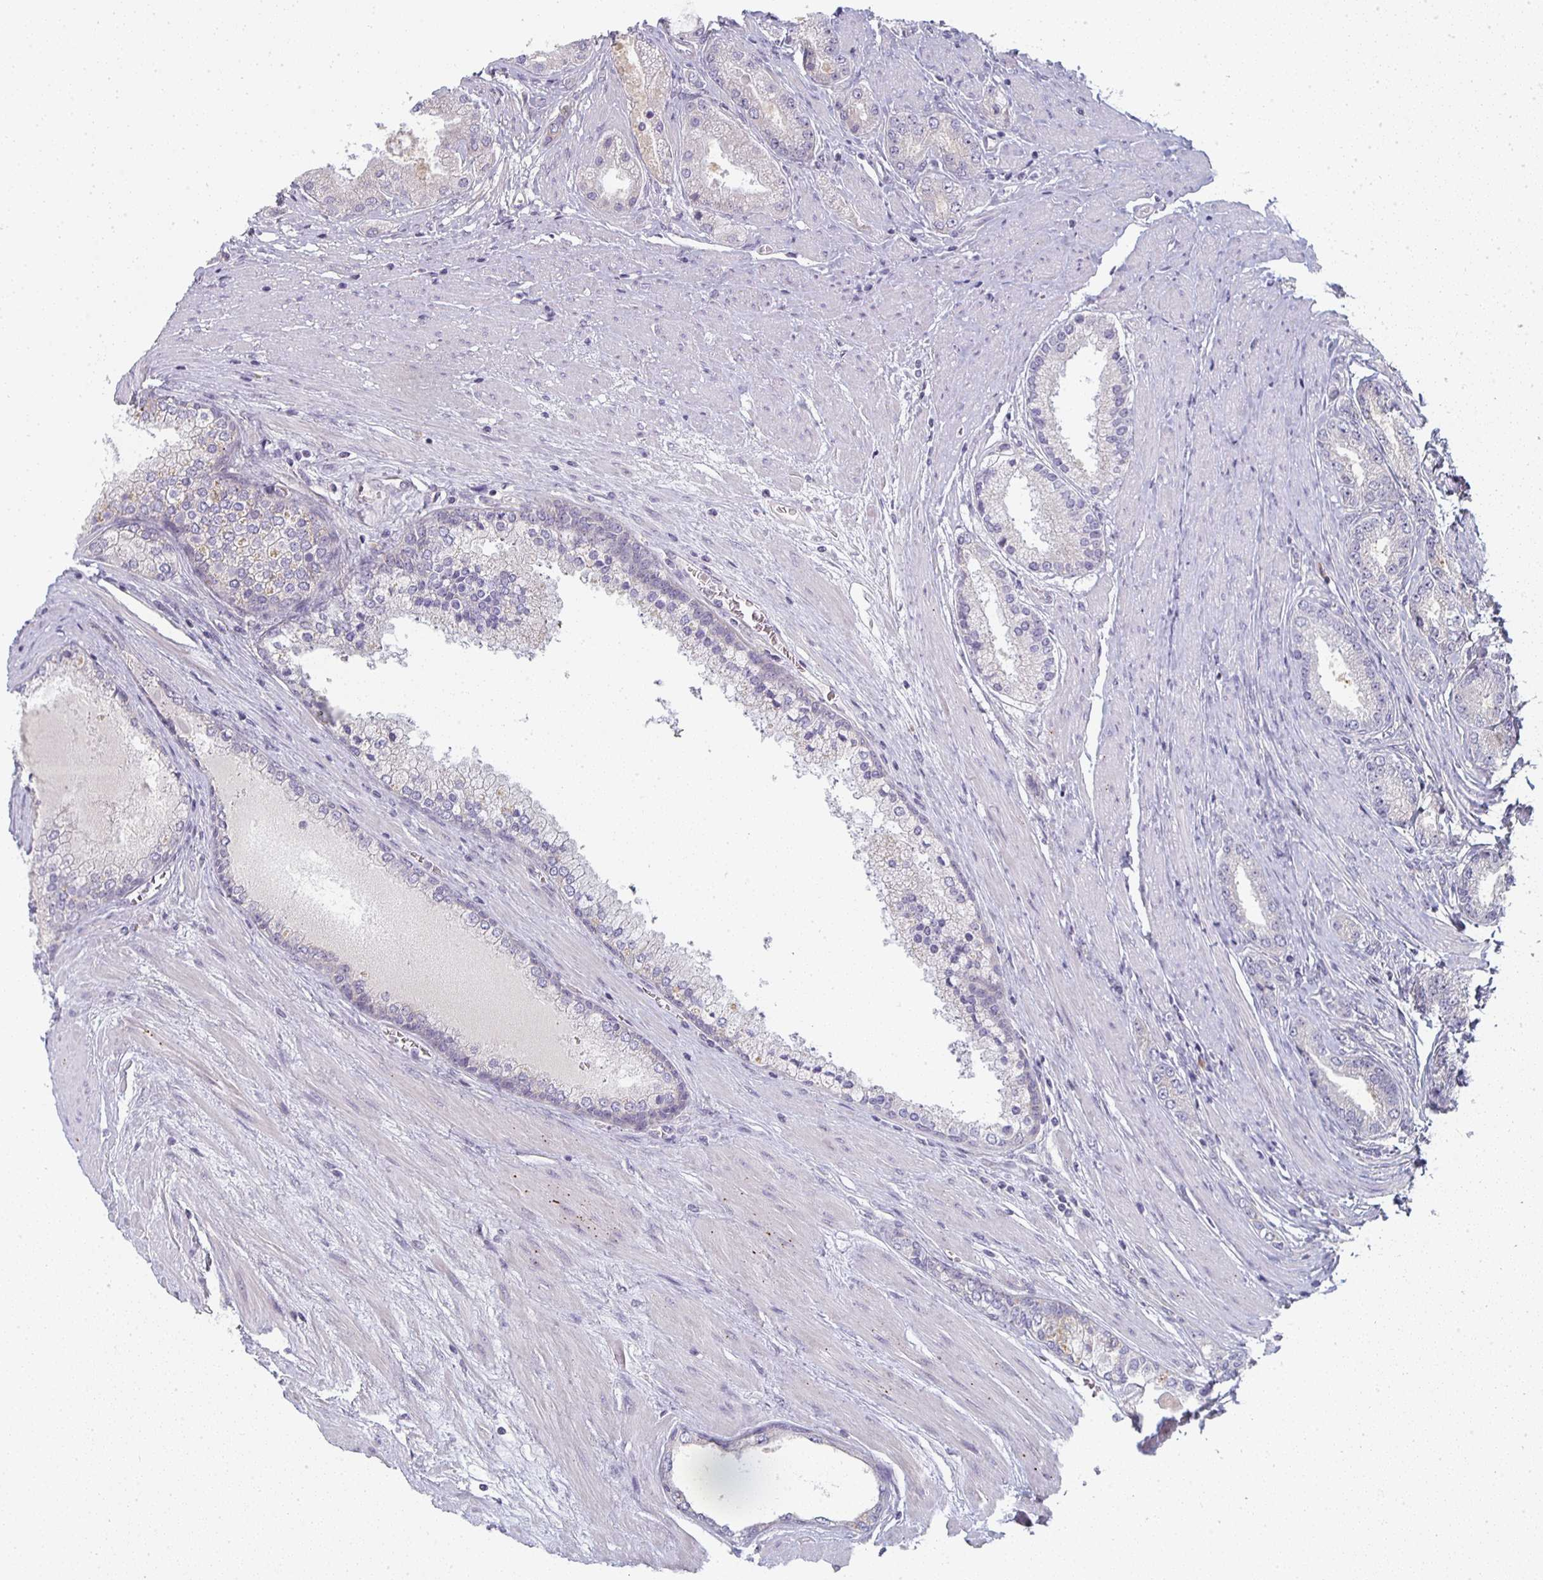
{"staining": {"intensity": "negative", "quantity": "none", "location": "none"}, "tissue": "prostate cancer", "cell_type": "Tumor cells", "image_type": "cancer", "snomed": [{"axis": "morphology", "description": "Adenocarcinoma, High grade"}, {"axis": "topography", "description": "Prostate"}], "caption": "High-grade adenocarcinoma (prostate) was stained to show a protein in brown. There is no significant staining in tumor cells.", "gene": "CTHRC1", "patient": {"sex": "male", "age": 67}}